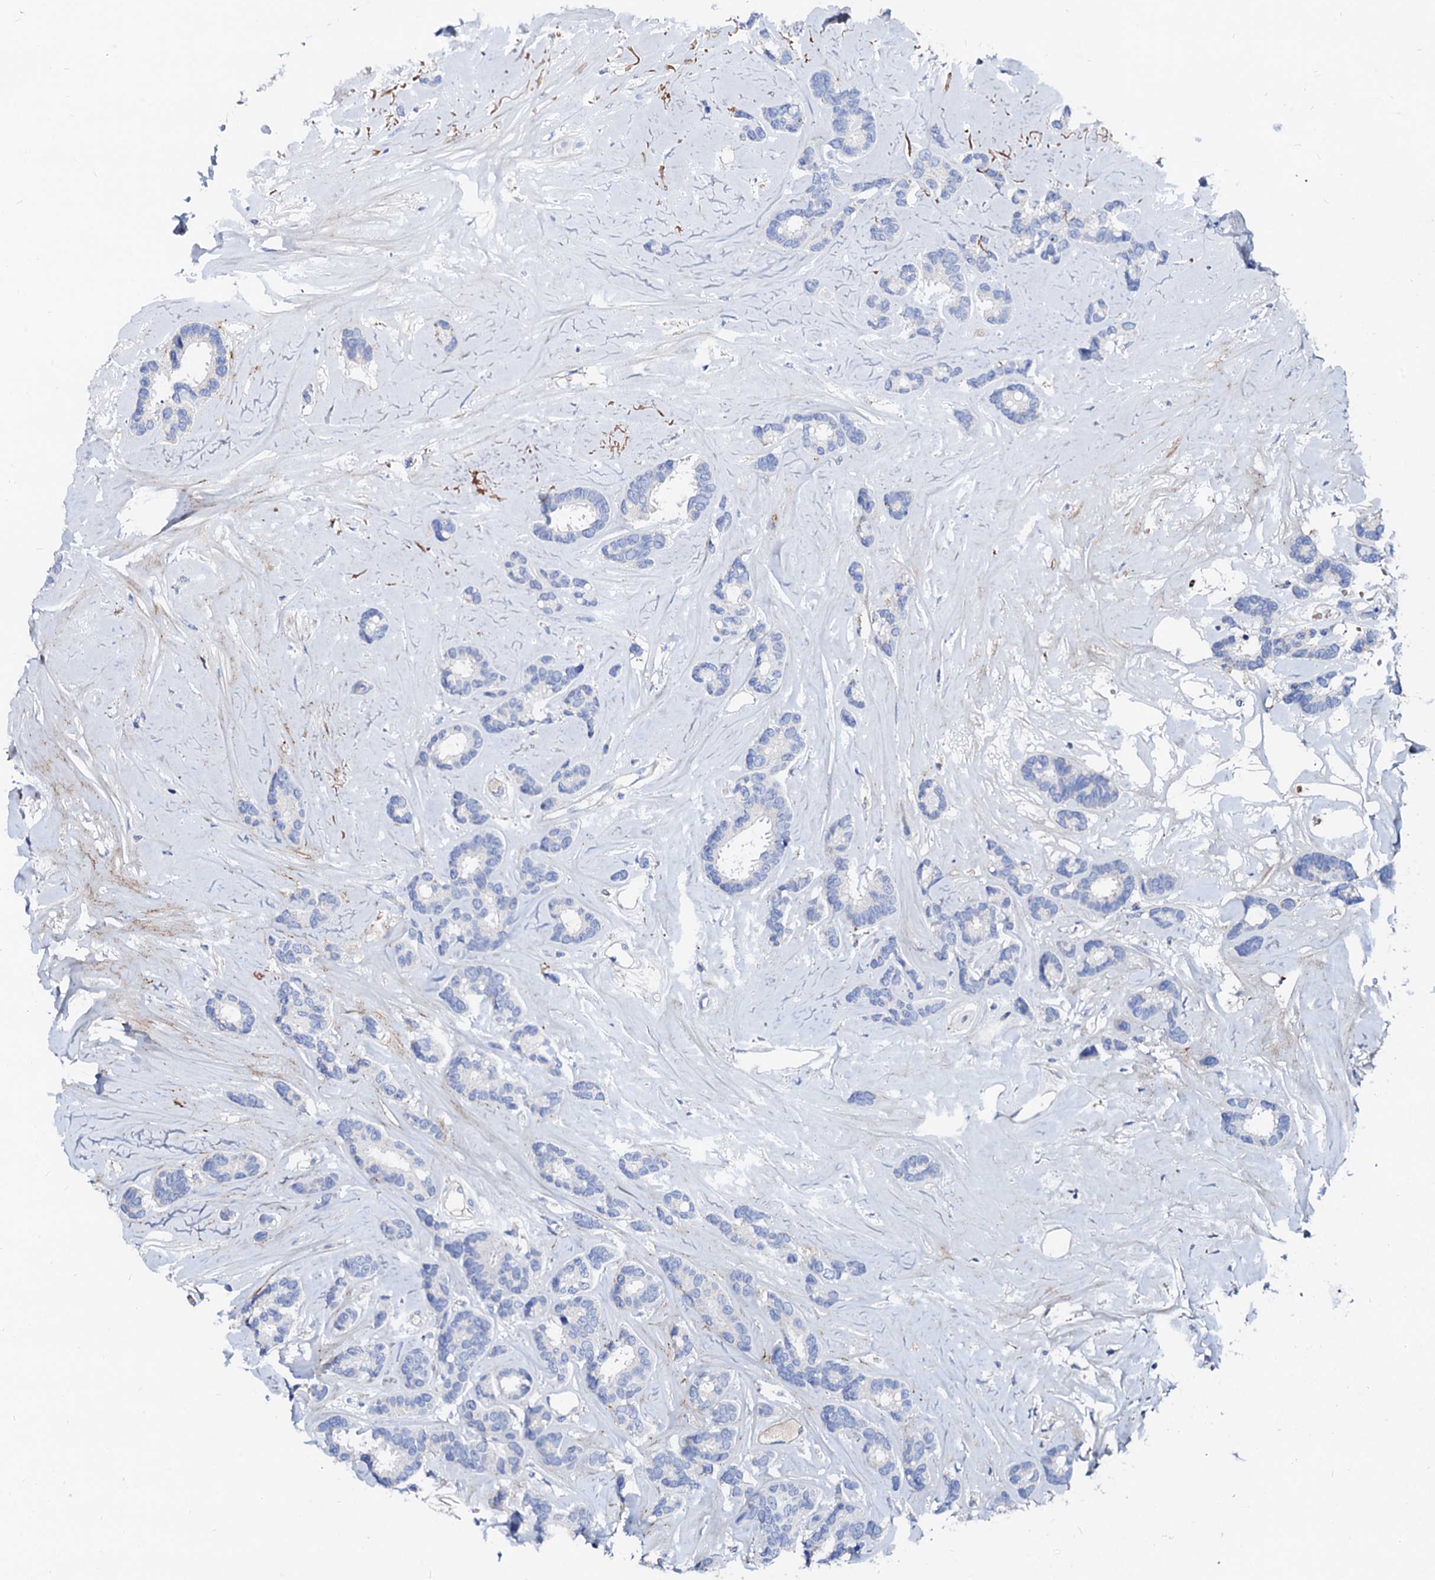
{"staining": {"intensity": "negative", "quantity": "none", "location": "none"}, "tissue": "breast cancer", "cell_type": "Tumor cells", "image_type": "cancer", "snomed": [{"axis": "morphology", "description": "Duct carcinoma"}, {"axis": "topography", "description": "Breast"}], "caption": "DAB immunohistochemical staining of infiltrating ductal carcinoma (breast) demonstrates no significant positivity in tumor cells.", "gene": "SLC10A7", "patient": {"sex": "female", "age": 87}}